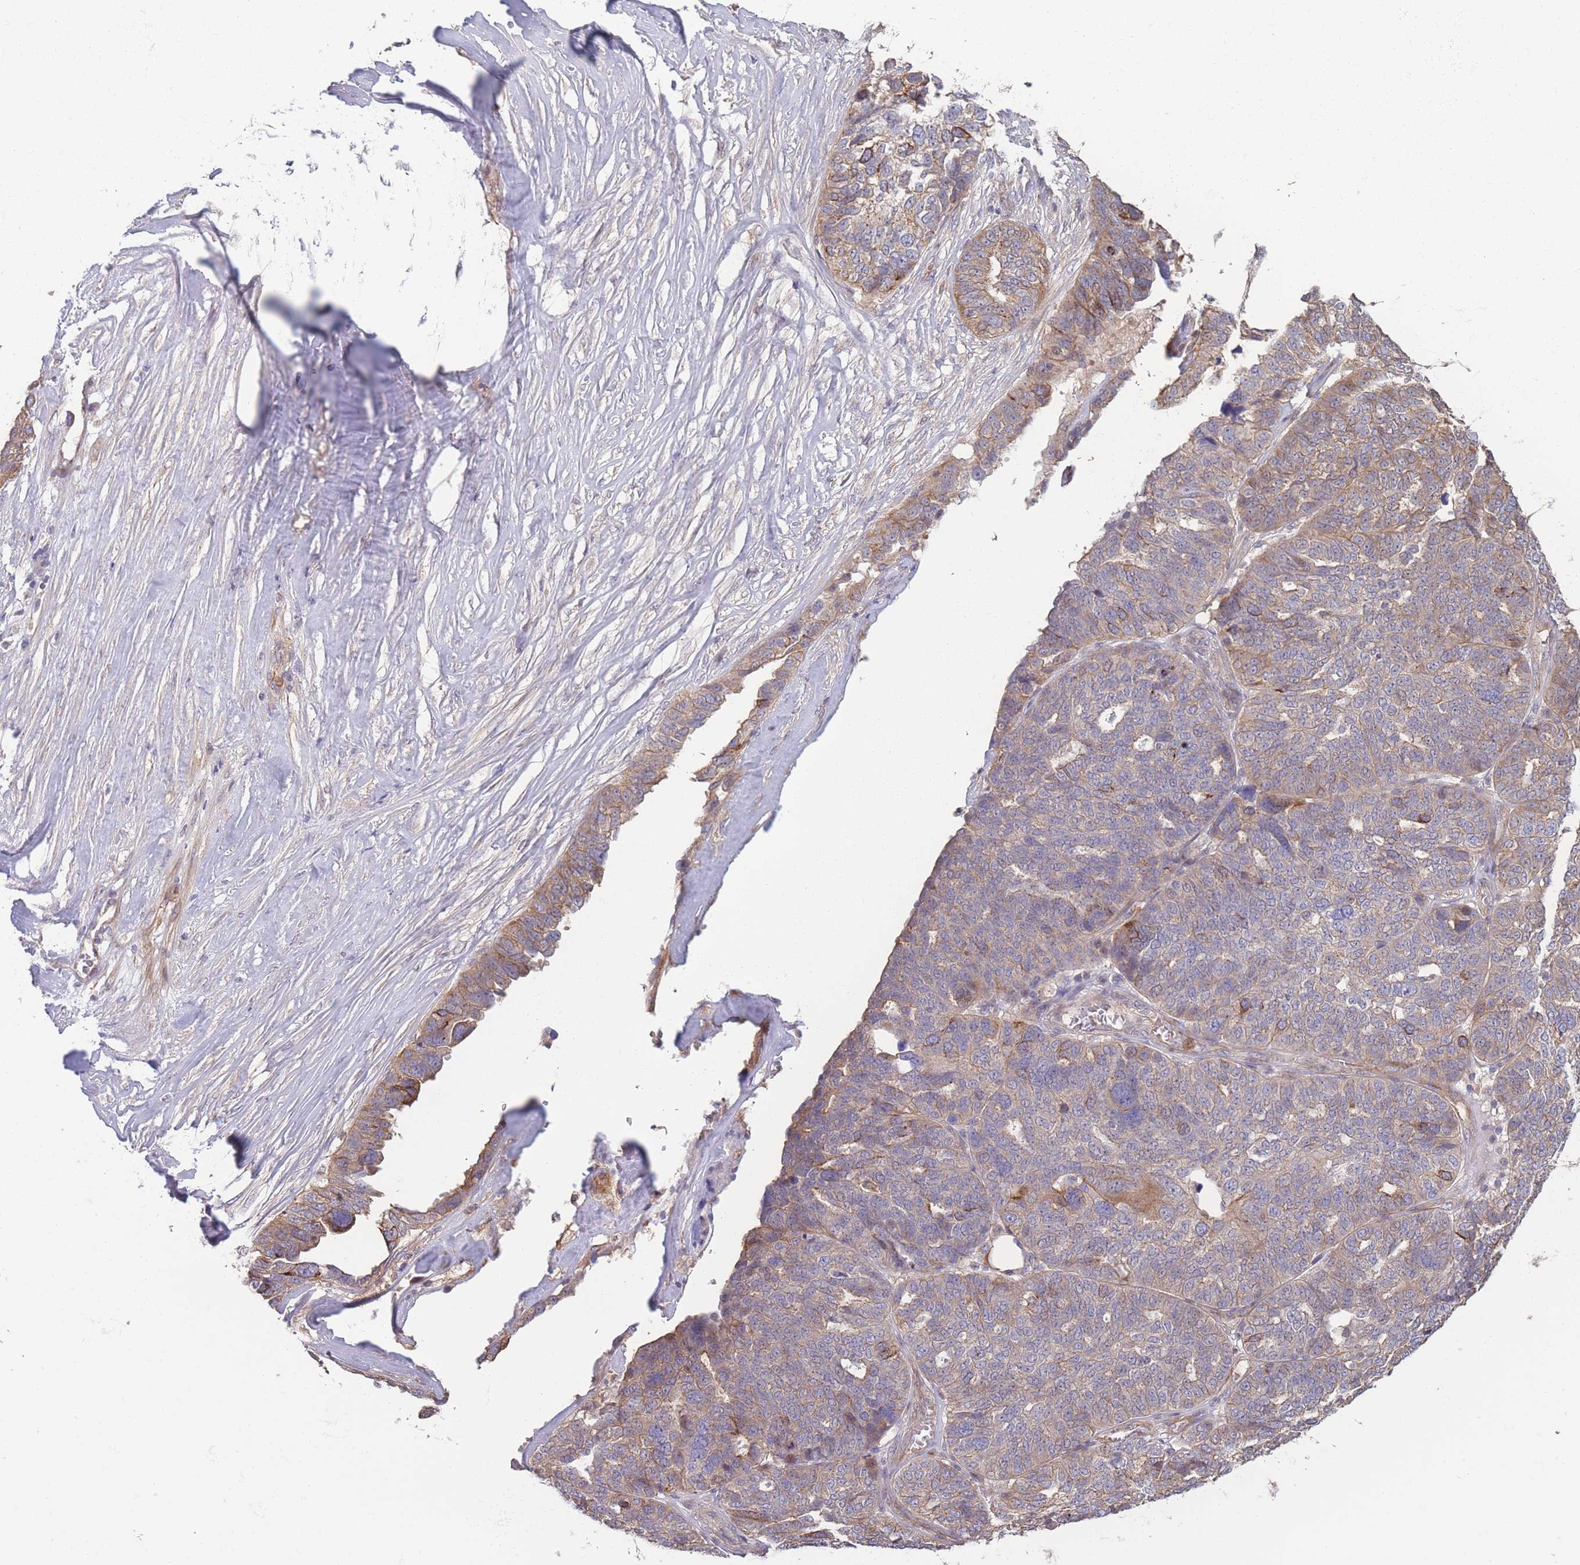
{"staining": {"intensity": "moderate", "quantity": "<25%", "location": "cytoplasmic/membranous"}, "tissue": "ovarian cancer", "cell_type": "Tumor cells", "image_type": "cancer", "snomed": [{"axis": "morphology", "description": "Cystadenocarcinoma, serous, NOS"}, {"axis": "topography", "description": "Ovary"}], "caption": "Immunohistochemistry (DAB) staining of human ovarian serous cystadenocarcinoma displays moderate cytoplasmic/membranous protein staining in about <25% of tumor cells.", "gene": "STEAP3", "patient": {"sex": "female", "age": 59}}